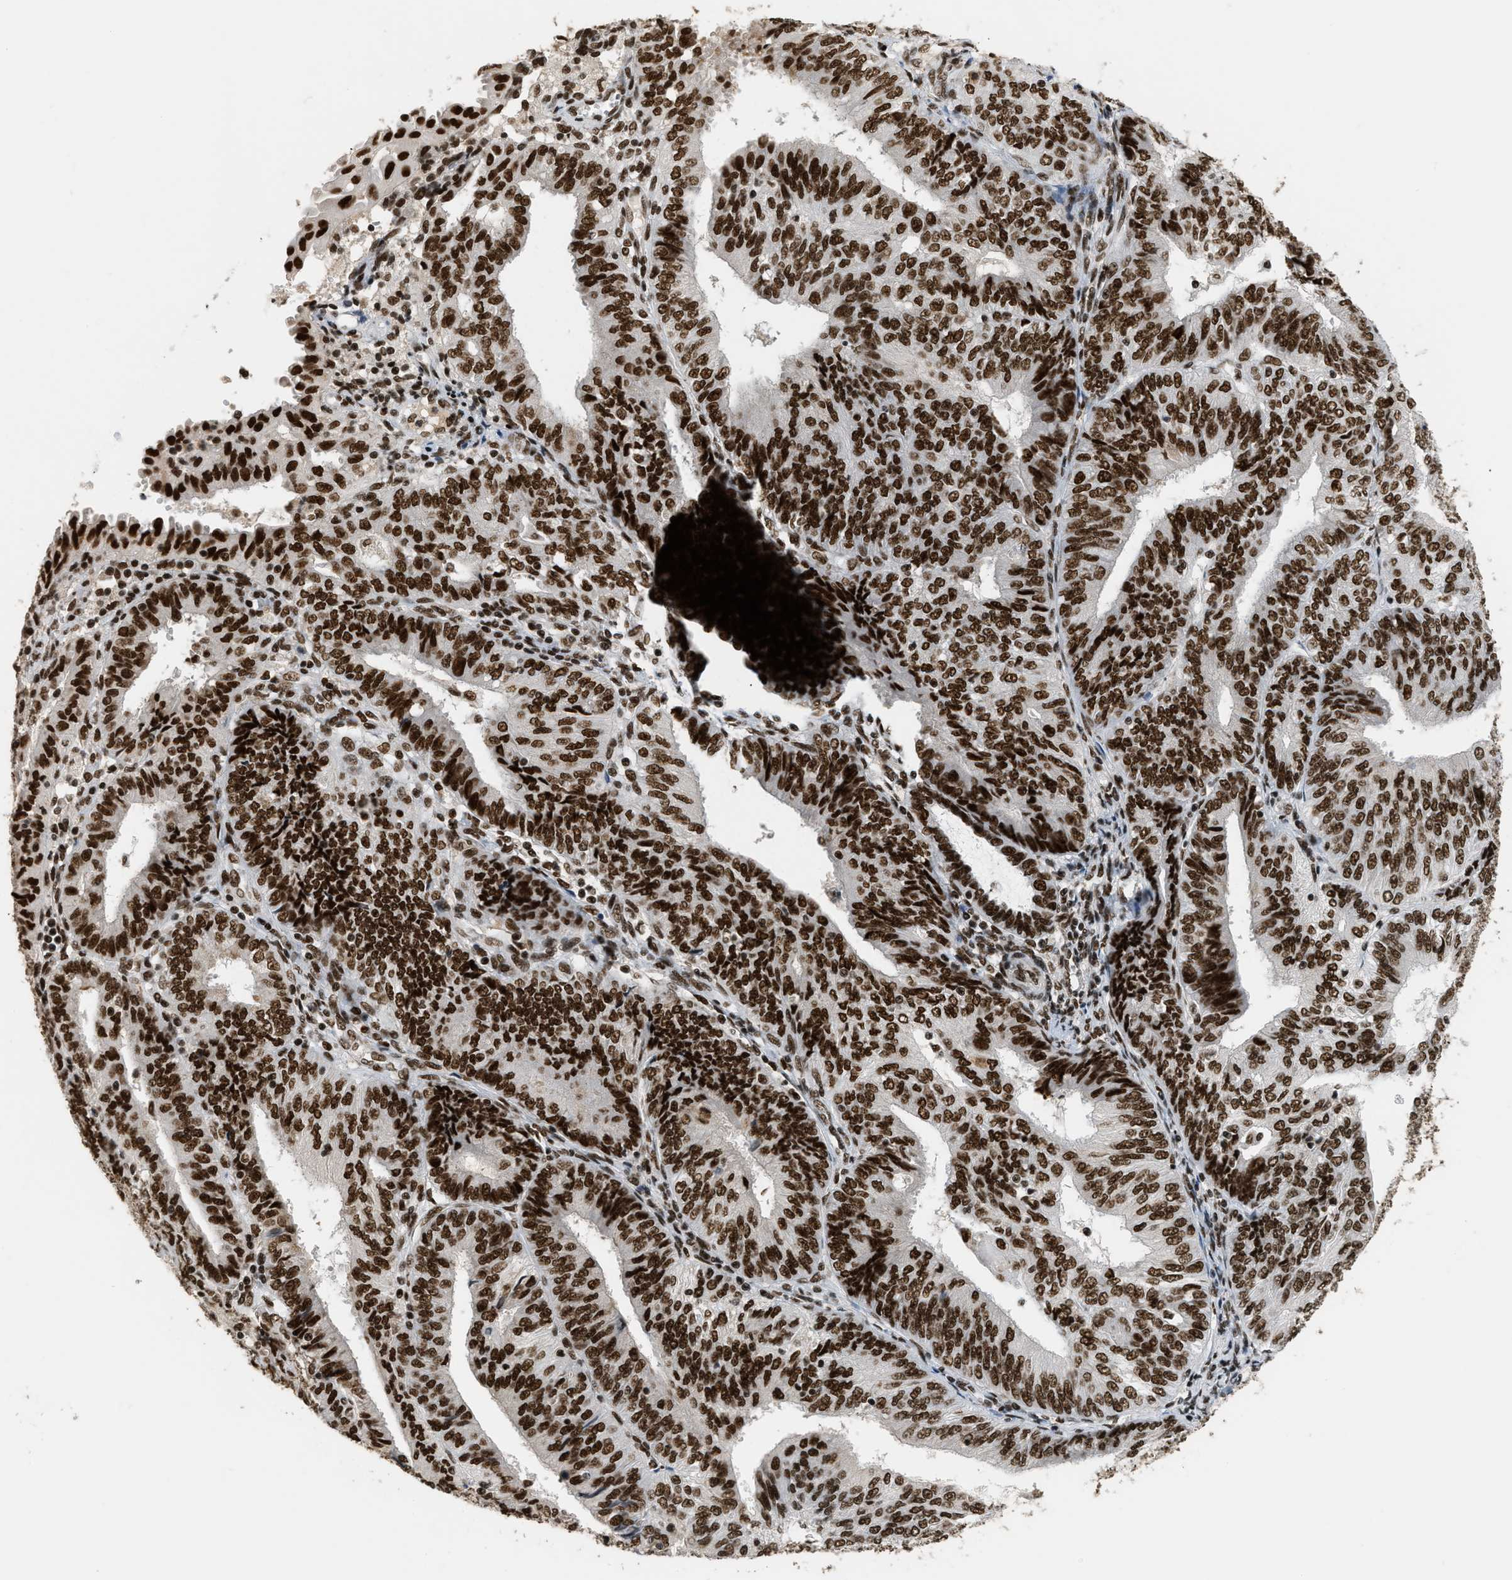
{"staining": {"intensity": "strong", "quantity": ">75%", "location": "nuclear"}, "tissue": "endometrial cancer", "cell_type": "Tumor cells", "image_type": "cancer", "snomed": [{"axis": "morphology", "description": "Adenocarcinoma, NOS"}, {"axis": "topography", "description": "Endometrium"}], "caption": "Approximately >75% of tumor cells in human endometrial cancer (adenocarcinoma) demonstrate strong nuclear protein staining as visualized by brown immunohistochemical staining.", "gene": "SMARCB1", "patient": {"sex": "female", "age": 58}}